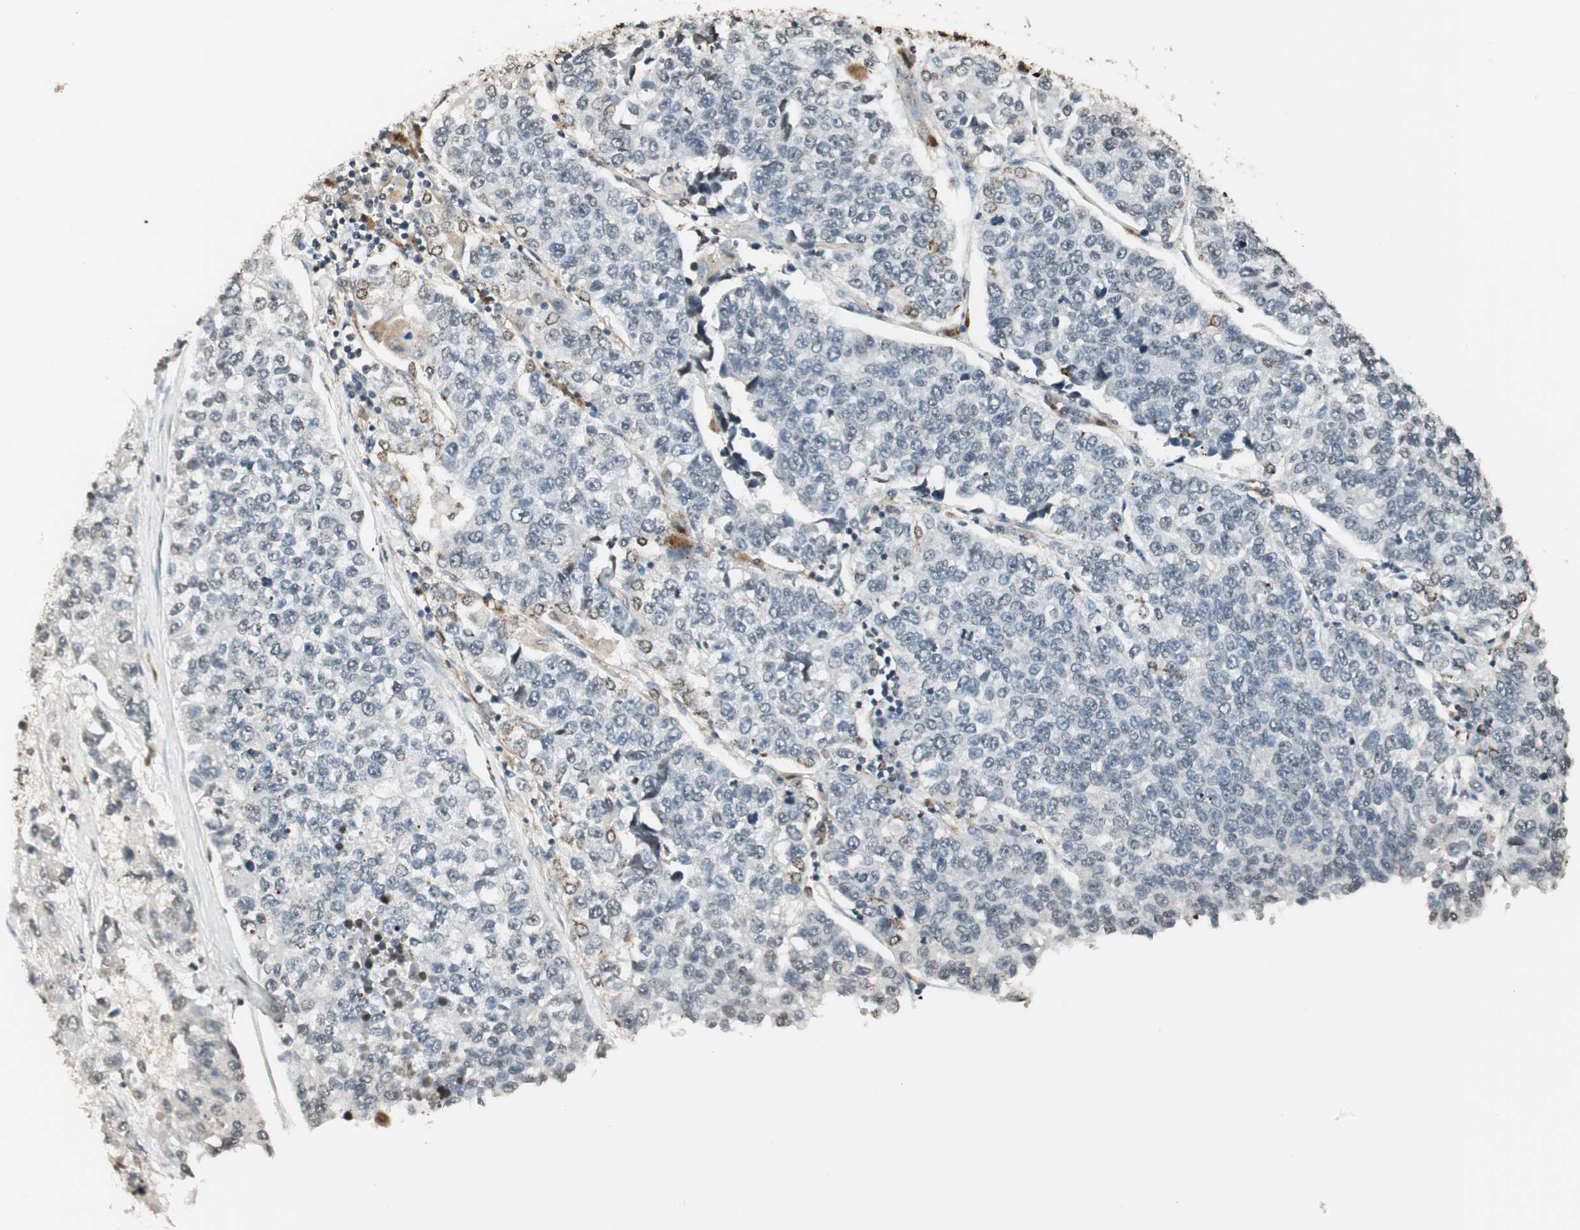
{"staining": {"intensity": "negative", "quantity": "none", "location": "none"}, "tissue": "lung cancer", "cell_type": "Tumor cells", "image_type": "cancer", "snomed": [{"axis": "morphology", "description": "Adenocarcinoma, NOS"}, {"axis": "topography", "description": "Lung"}], "caption": "IHC photomicrograph of human lung cancer (adenocarcinoma) stained for a protein (brown), which demonstrates no expression in tumor cells. (Stains: DAB (3,3'-diaminobenzidine) IHC with hematoxylin counter stain, Microscopy: brightfield microscopy at high magnification).", "gene": "PRELID1", "patient": {"sex": "male", "age": 49}}